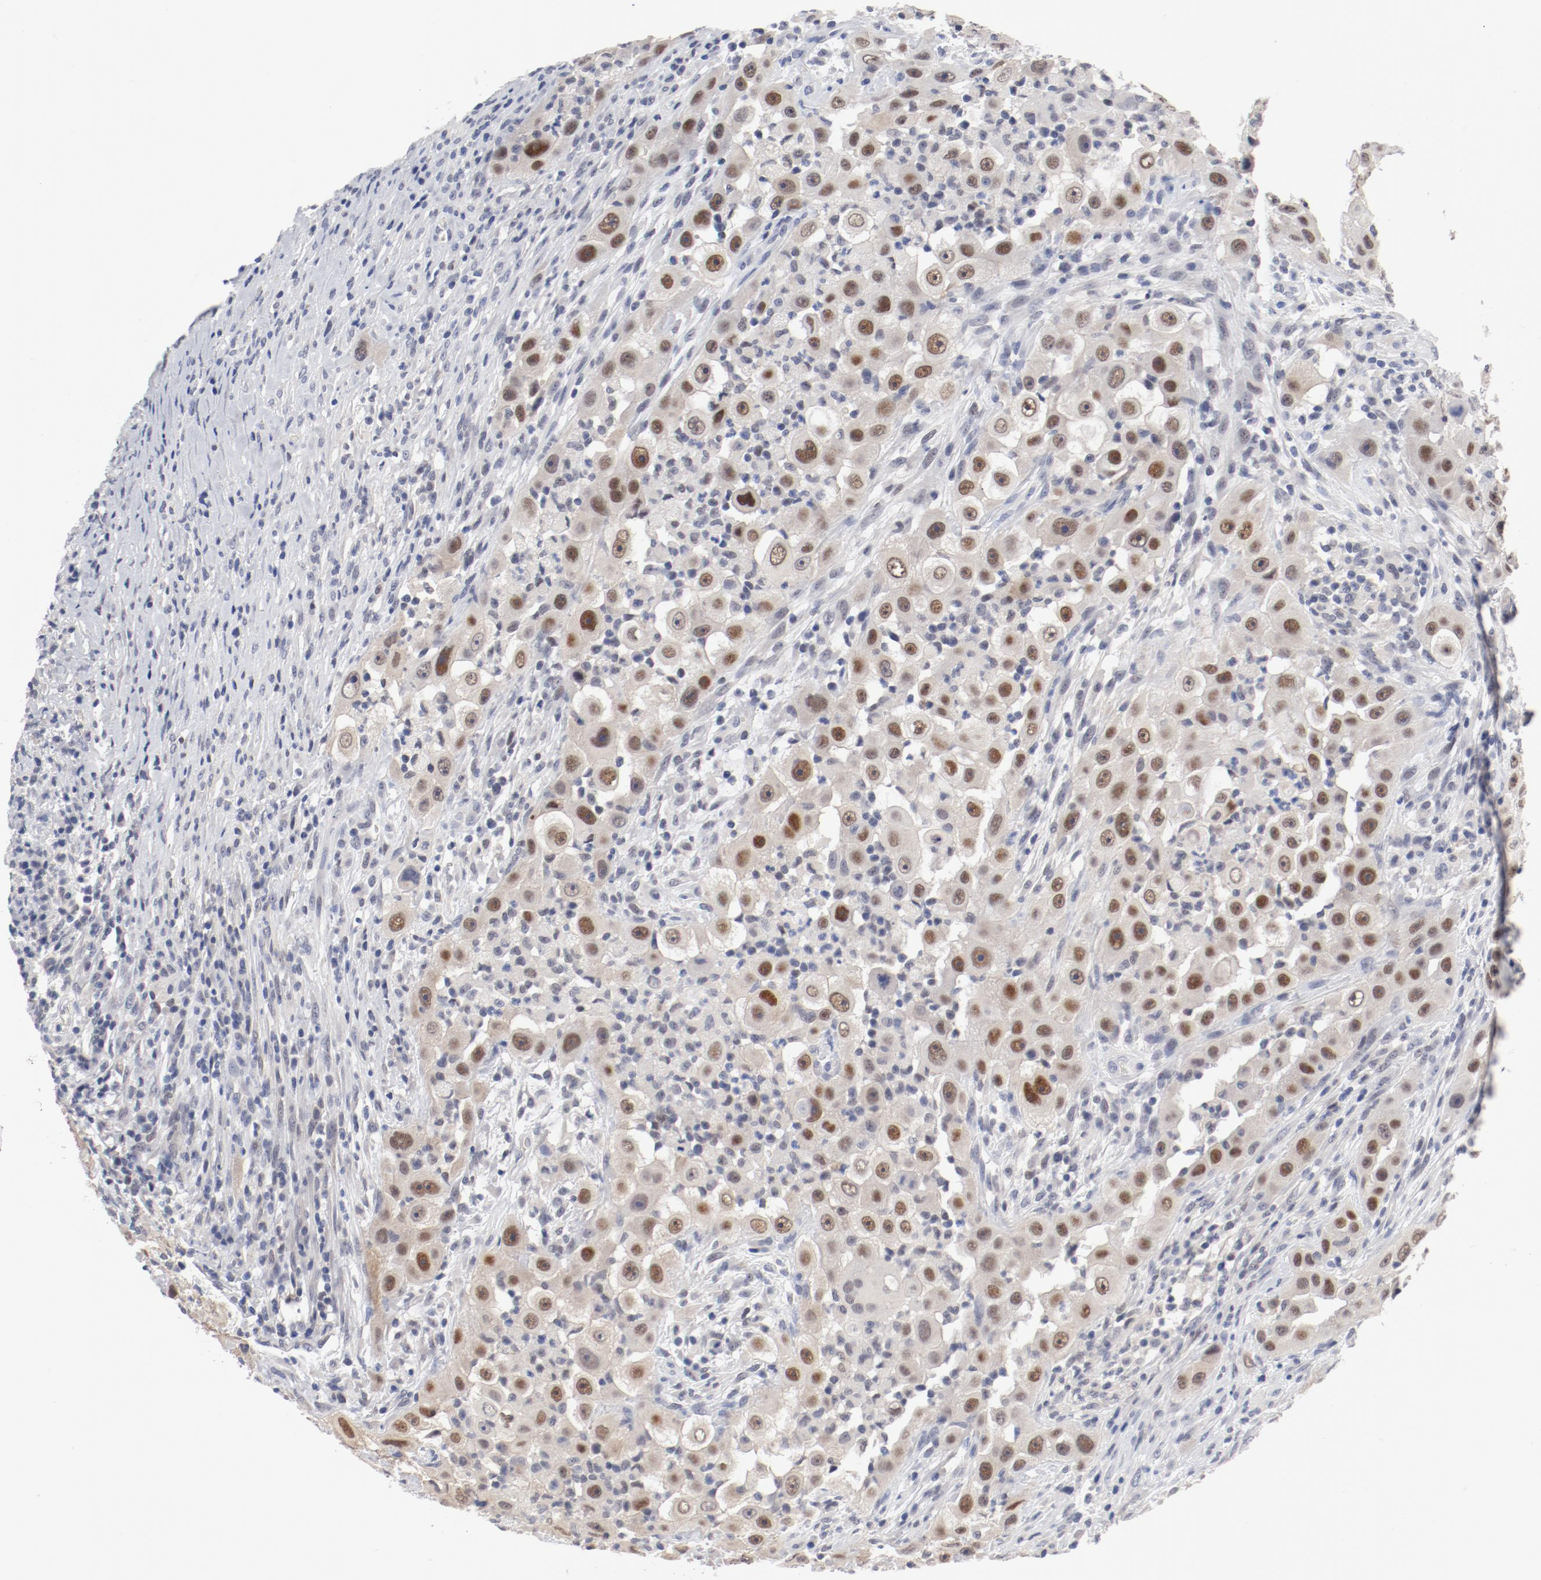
{"staining": {"intensity": "moderate", "quantity": "25%-75%", "location": "nuclear"}, "tissue": "head and neck cancer", "cell_type": "Tumor cells", "image_type": "cancer", "snomed": [{"axis": "morphology", "description": "Carcinoma, NOS"}, {"axis": "topography", "description": "Head-Neck"}], "caption": "Protein analysis of carcinoma (head and neck) tissue shows moderate nuclear staining in approximately 25%-75% of tumor cells.", "gene": "ANKLE2", "patient": {"sex": "male", "age": 87}}